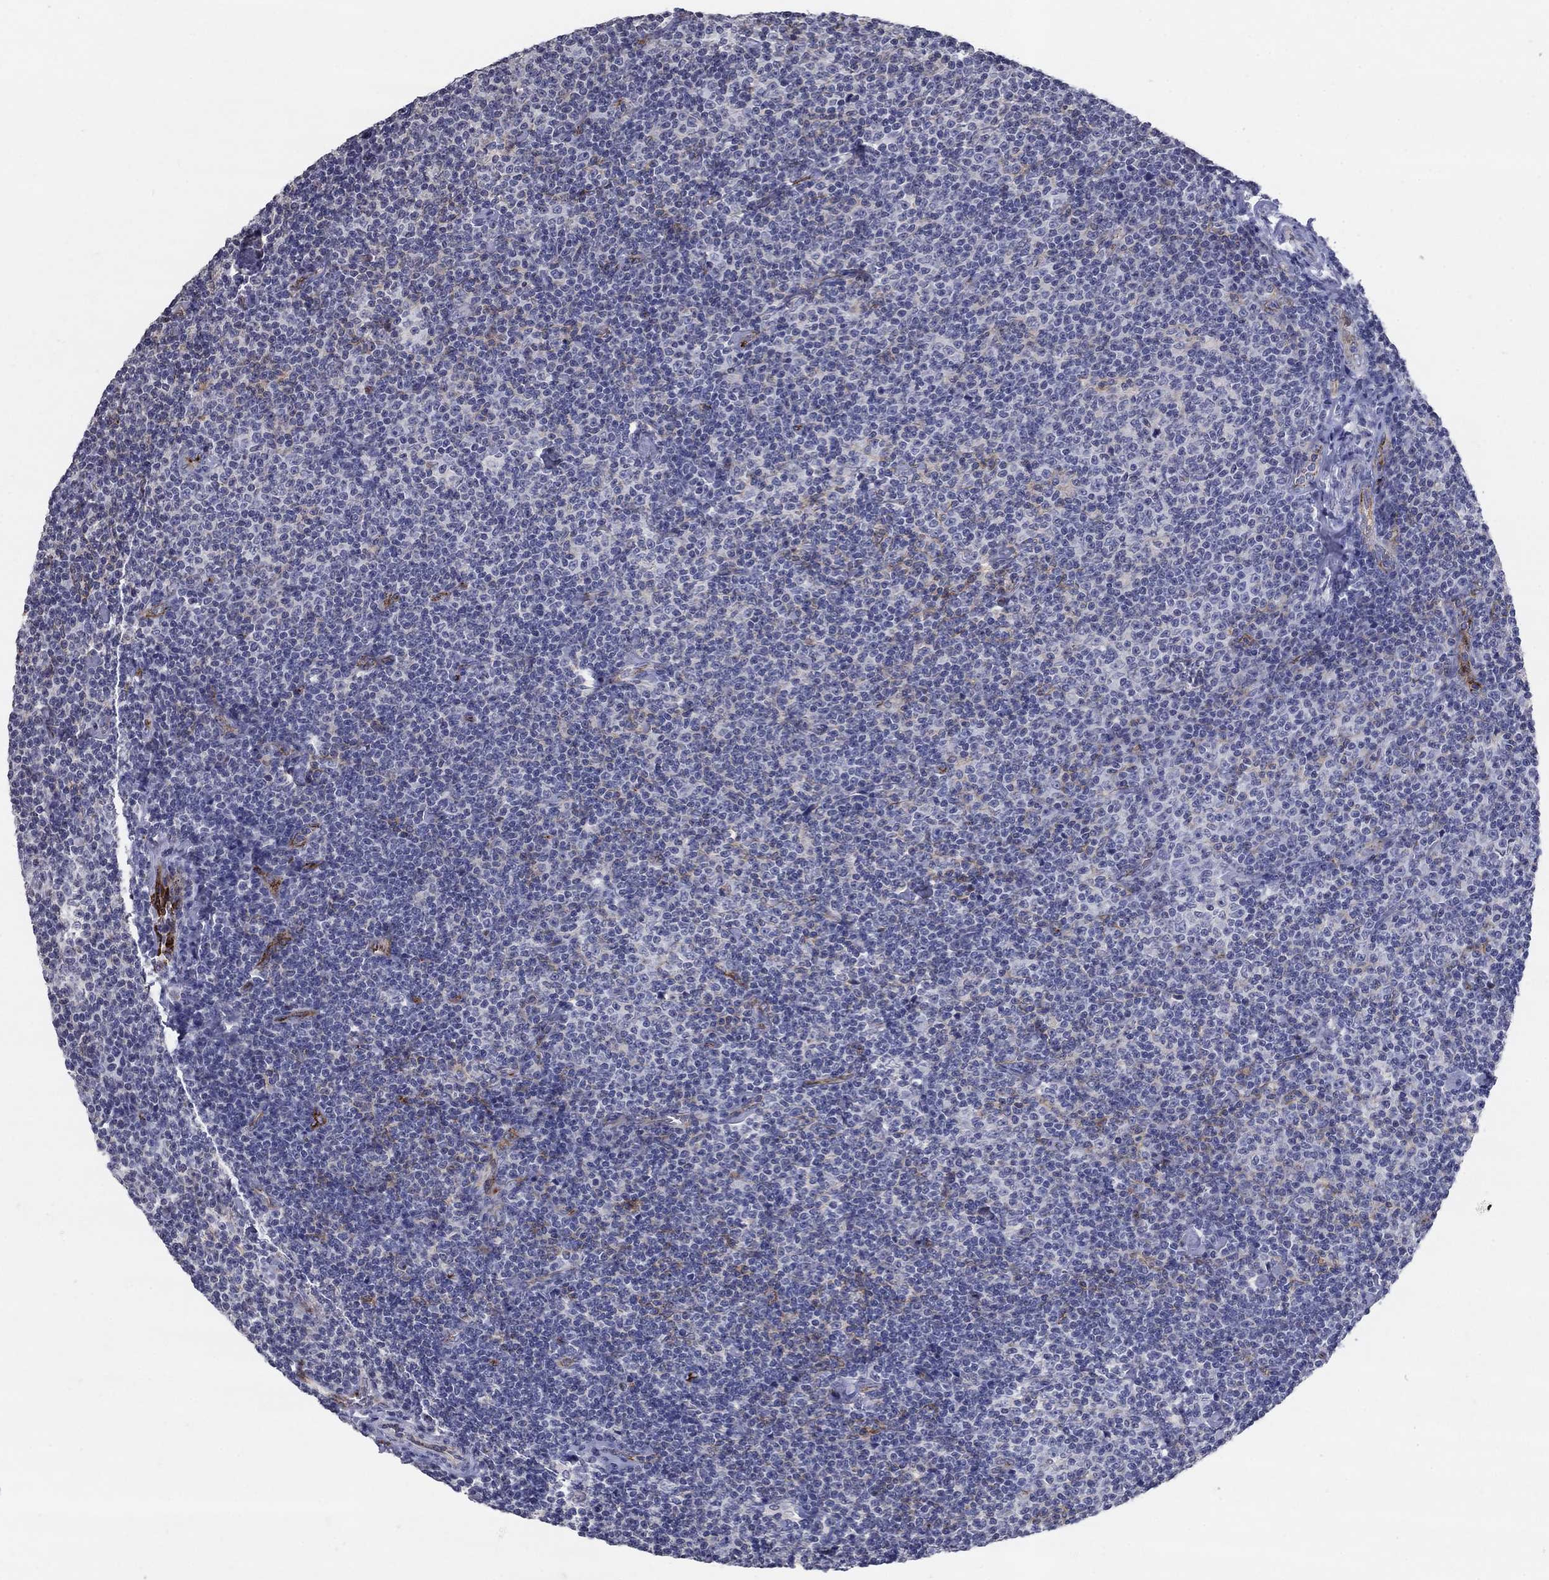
{"staining": {"intensity": "negative", "quantity": "none", "location": "none"}, "tissue": "lymphoma", "cell_type": "Tumor cells", "image_type": "cancer", "snomed": [{"axis": "morphology", "description": "Malignant lymphoma, non-Hodgkin's type, Low grade"}, {"axis": "topography", "description": "Lymph node"}], "caption": "High magnification brightfield microscopy of lymphoma stained with DAB (3,3'-diaminobenzidine) (brown) and counterstained with hematoxylin (blue): tumor cells show no significant expression. The staining was performed using DAB to visualize the protein expression in brown, while the nuclei were stained in blue with hematoxylin (Magnification: 20x).", "gene": "TINAG", "patient": {"sex": "male", "age": 81}}